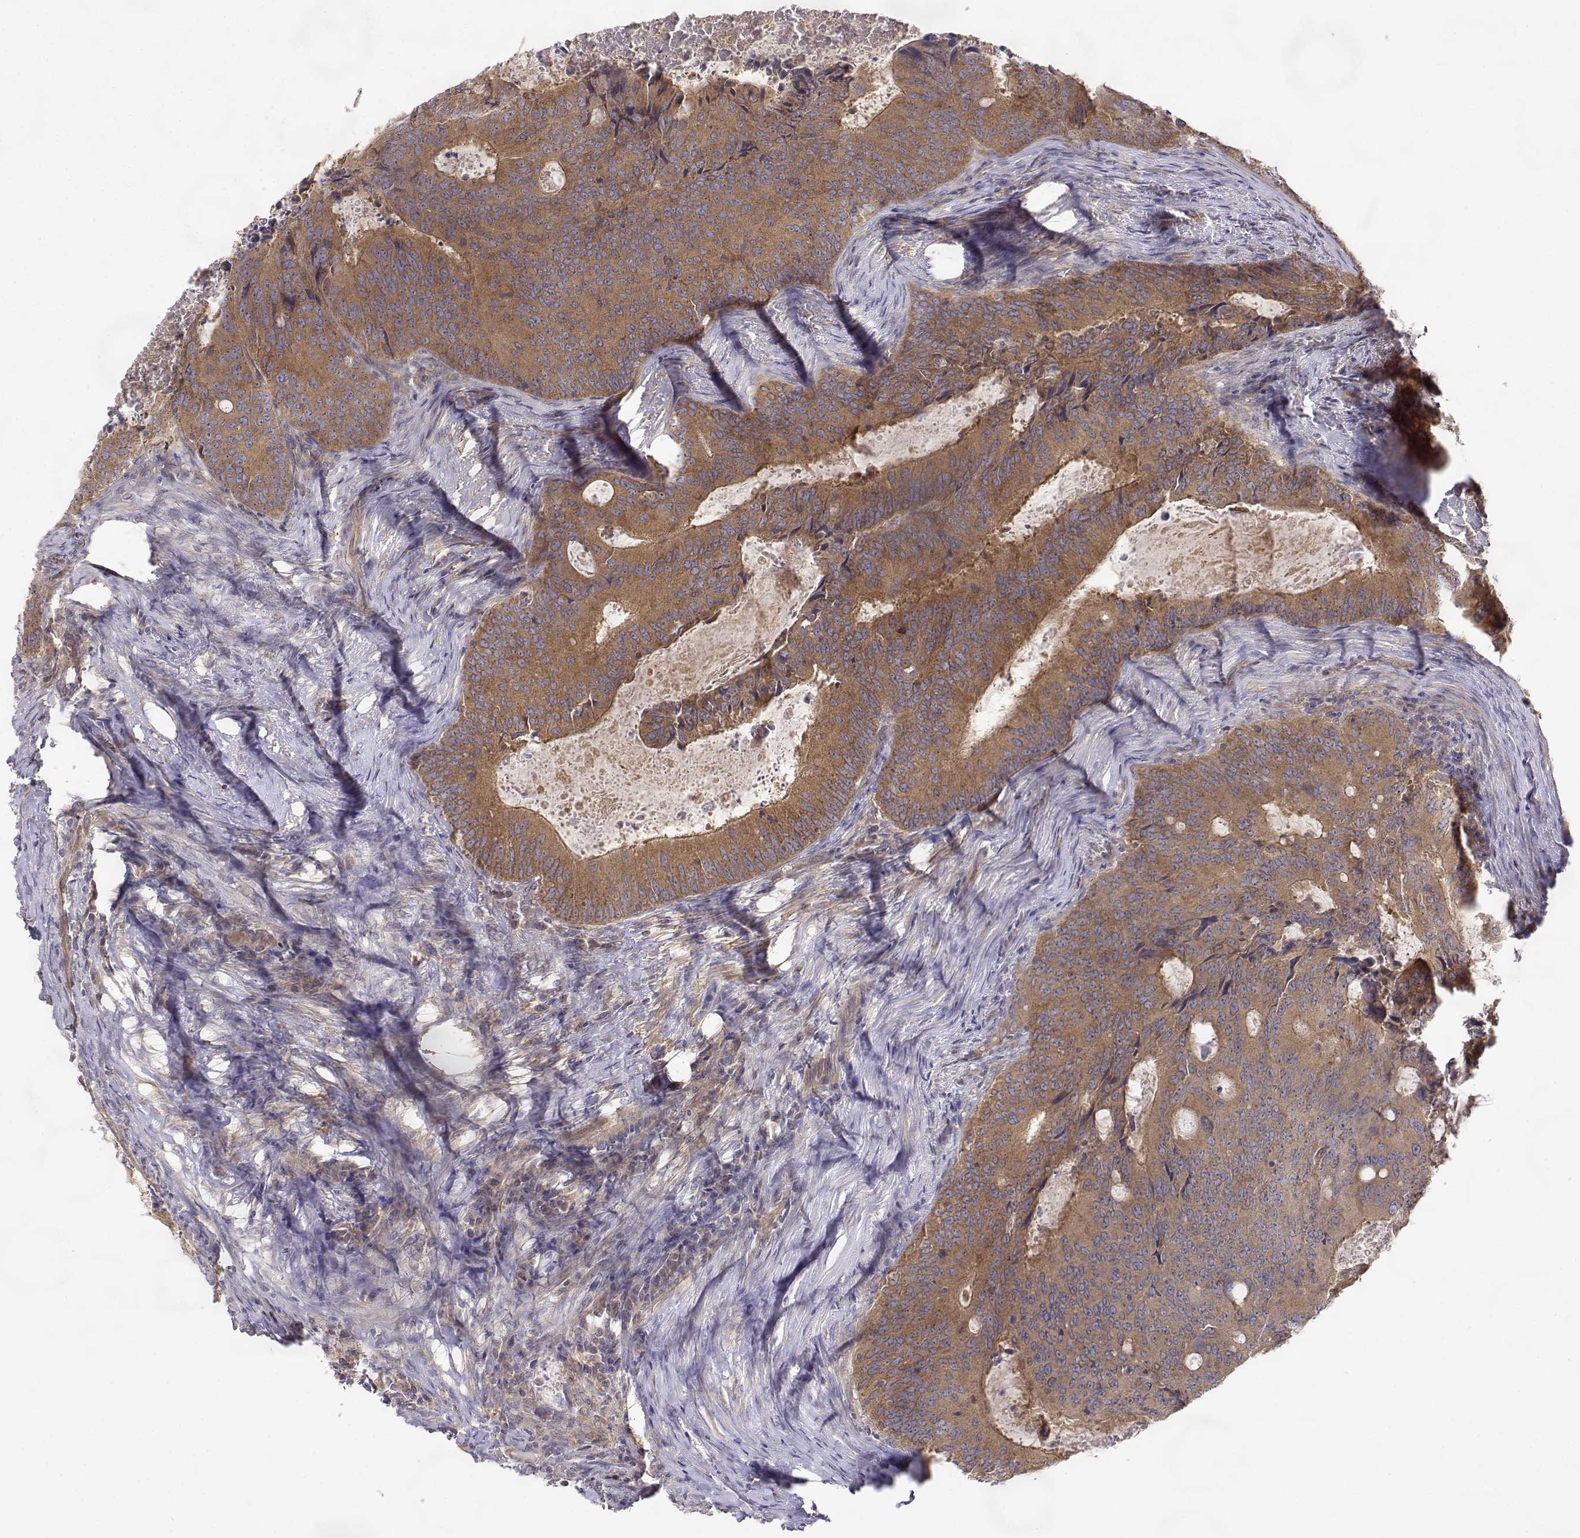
{"staining": {"intensity": "moderate", "quantity": ">75%", "location": "cytoplasmic/membranous"}, "tissue": "colorectal cancer", "cell_type": "Tumor cells", "image_type": "cancer", "snomed": [{"axis": "morphology", "description": "Adenocarcinoma, NOS"}, {"axis": "topography", "description": "Colon"}], "caption": "Immunohistochemistry of colorectal cancer displays medium levels of moderate cytoplasmic/membranous expression in approximately >75% of tumor cells.", "gene": "PAIP1", "patient": {"sex": "male", "age": 67}}